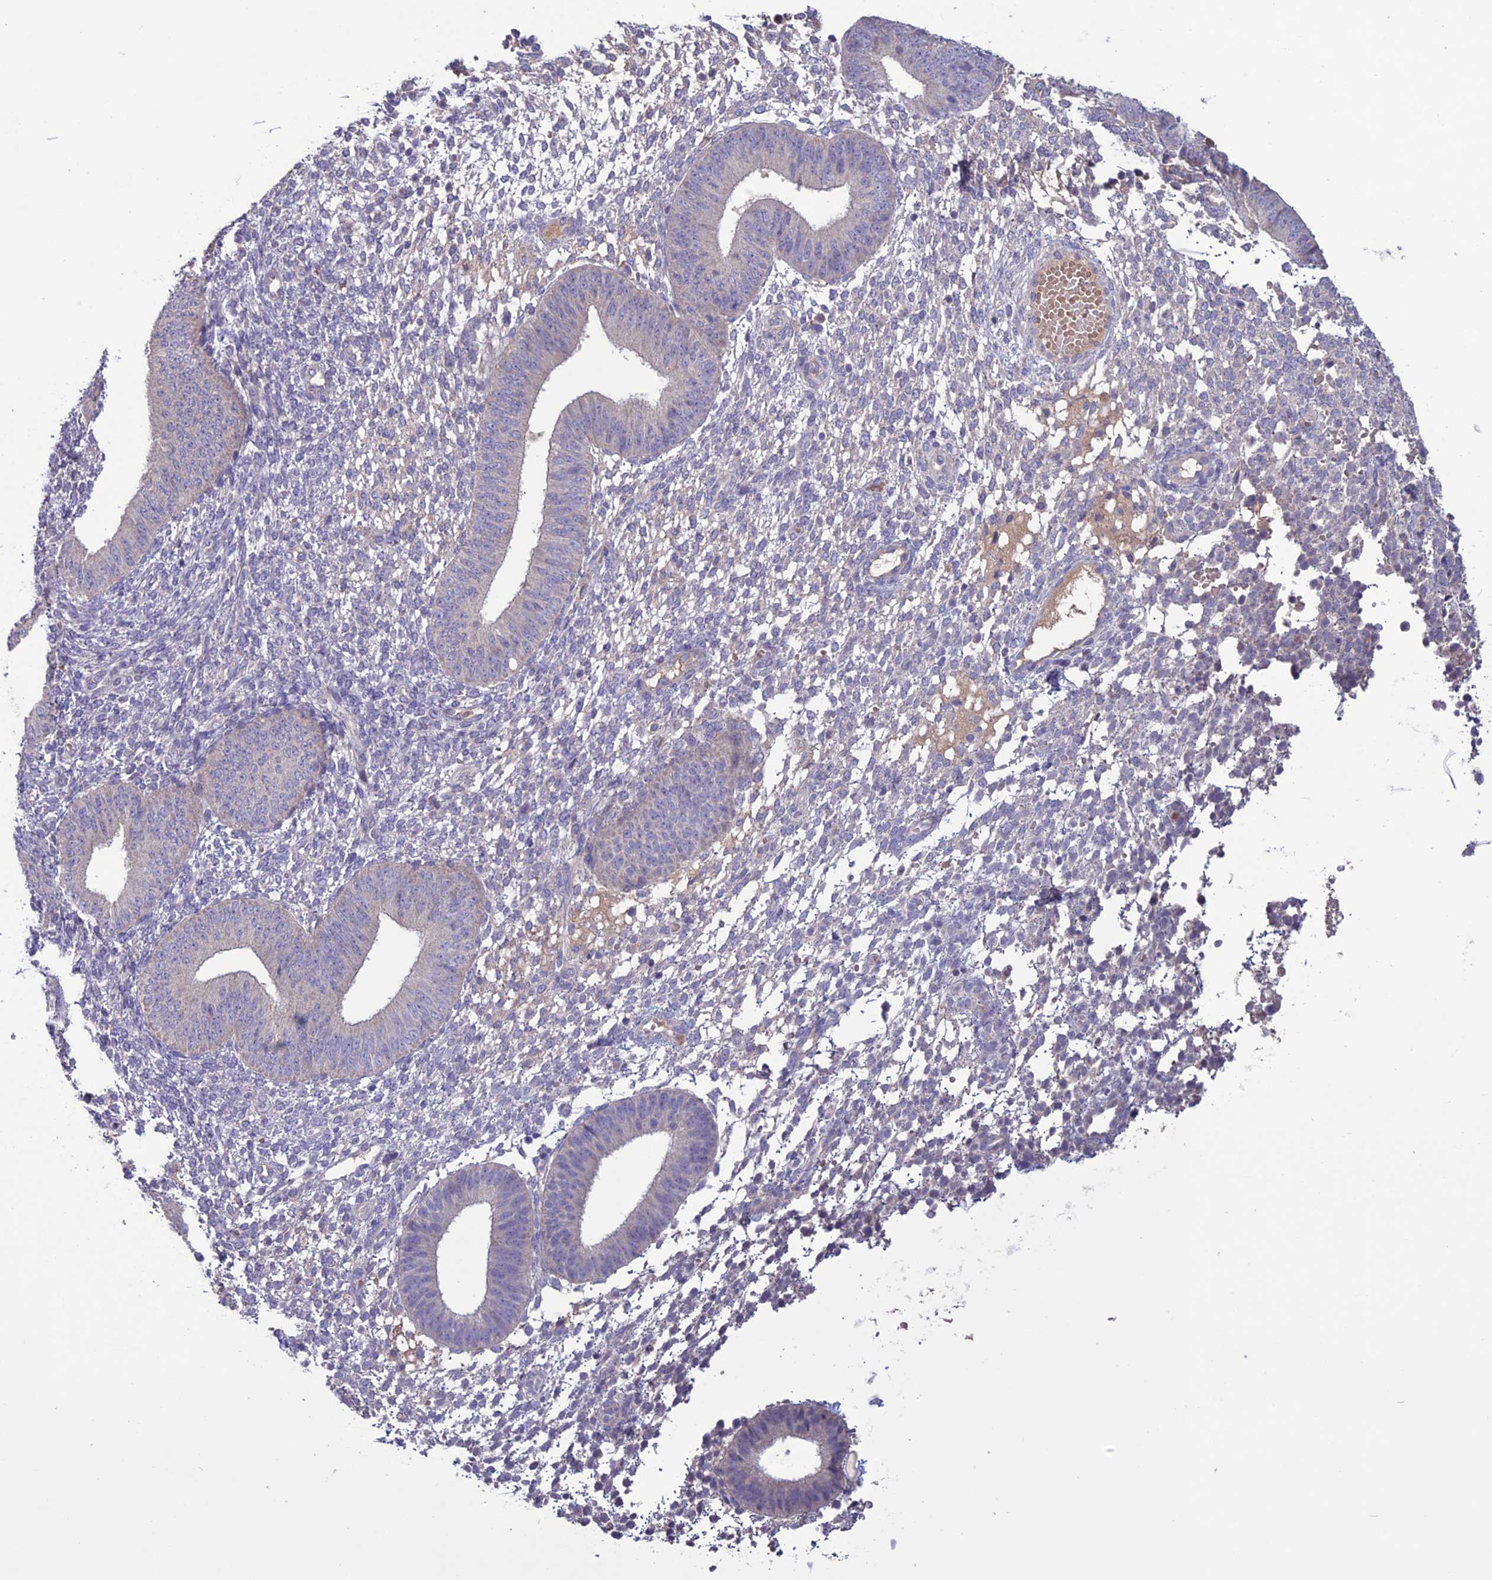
{"staining": {"intensity": "negative", "quantity": "none", "location": "none"}, "tissue": "endometrium", "cell_type": "Cells in endometrial stroma", "image_type": "normal", "snomed": [{"axis": "morphology", "description": "Normal tissue, NOS"}, {"axis": "topography", "description": "Endometrium"}], "caption": "High power microscopy histopathology image of an immunohistochemistry (IHC) micrograph of unremarkable endometrium, revealing no significant positivity in cells in endometrial stroma.", "gene": "C2orf76", "patient": {"sex": "female", "age": 49}}